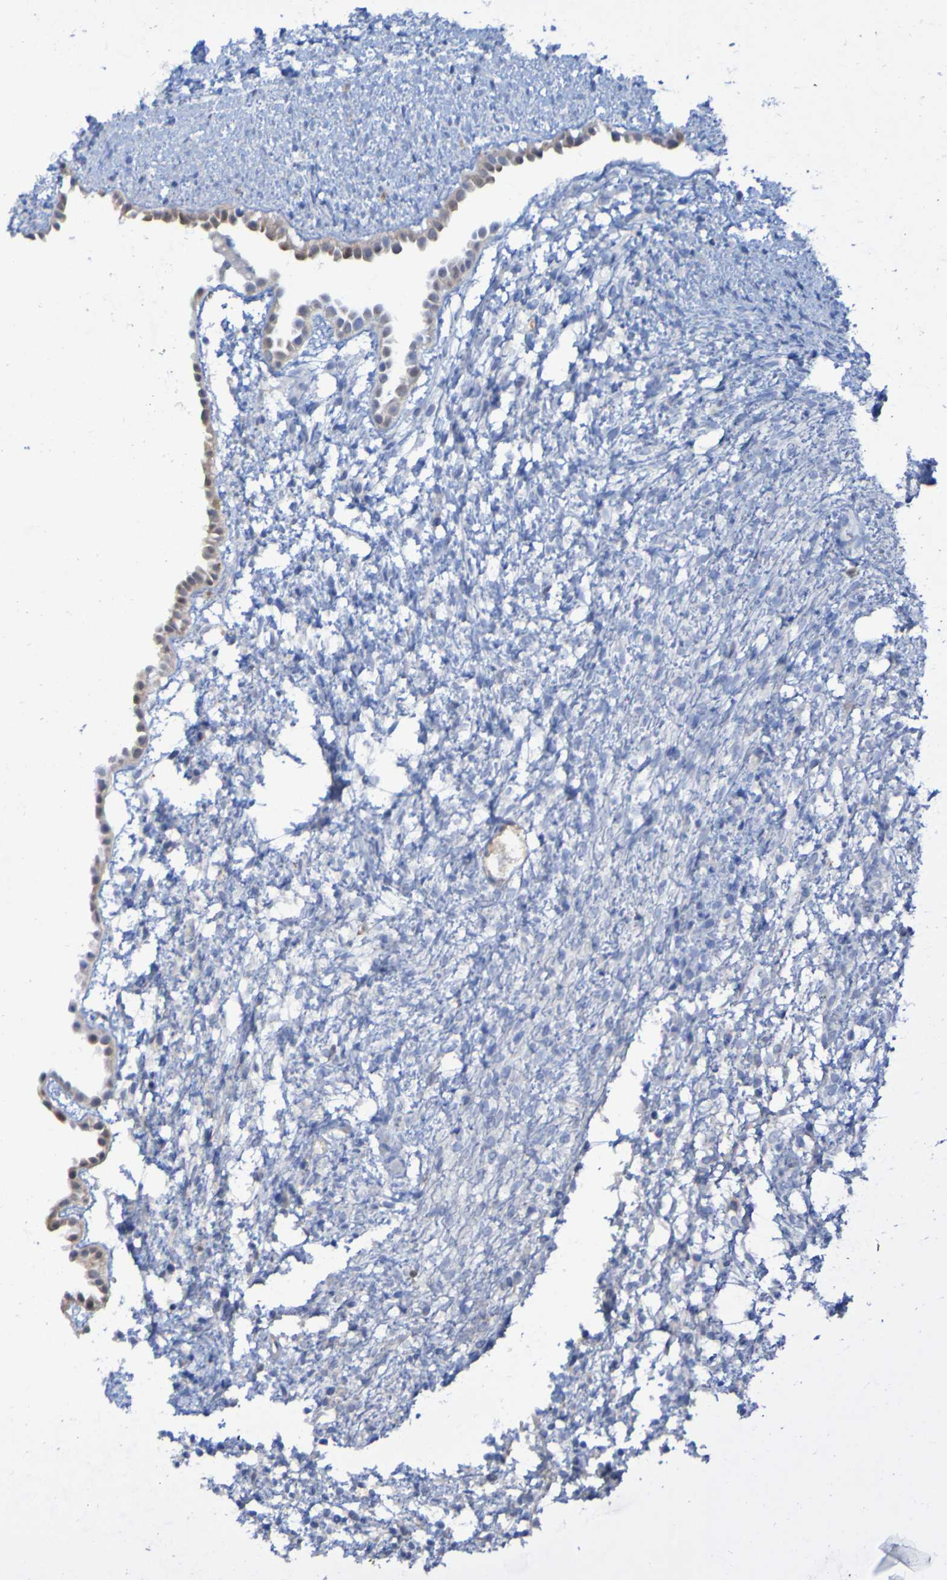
{"staining": {"intensity": "negative", "quantity": "none", "location": "none"}, "tissue": "ovary", "cell_type": "Ovarian stroma cells", "image_type": "normal", "snomed": [{"axis": "morphology", "description": "Normal tissue, NOS"}, {"axis": "morphology", "description": "Cyst, NOS"}, {"axis": "topography", "description": "Ovary"}], "caption": "Immunohistochemistry histopathology image of unremarkable human ovary stained for a protein (brown), which reveals no staining in ovarian stroma cells. The staining is performed using DAB brown chromogen with nuclei counter-stained in using hematoxylin.", "gene": "MPPE1", "patient": {"sex": "female", "age": 18}}